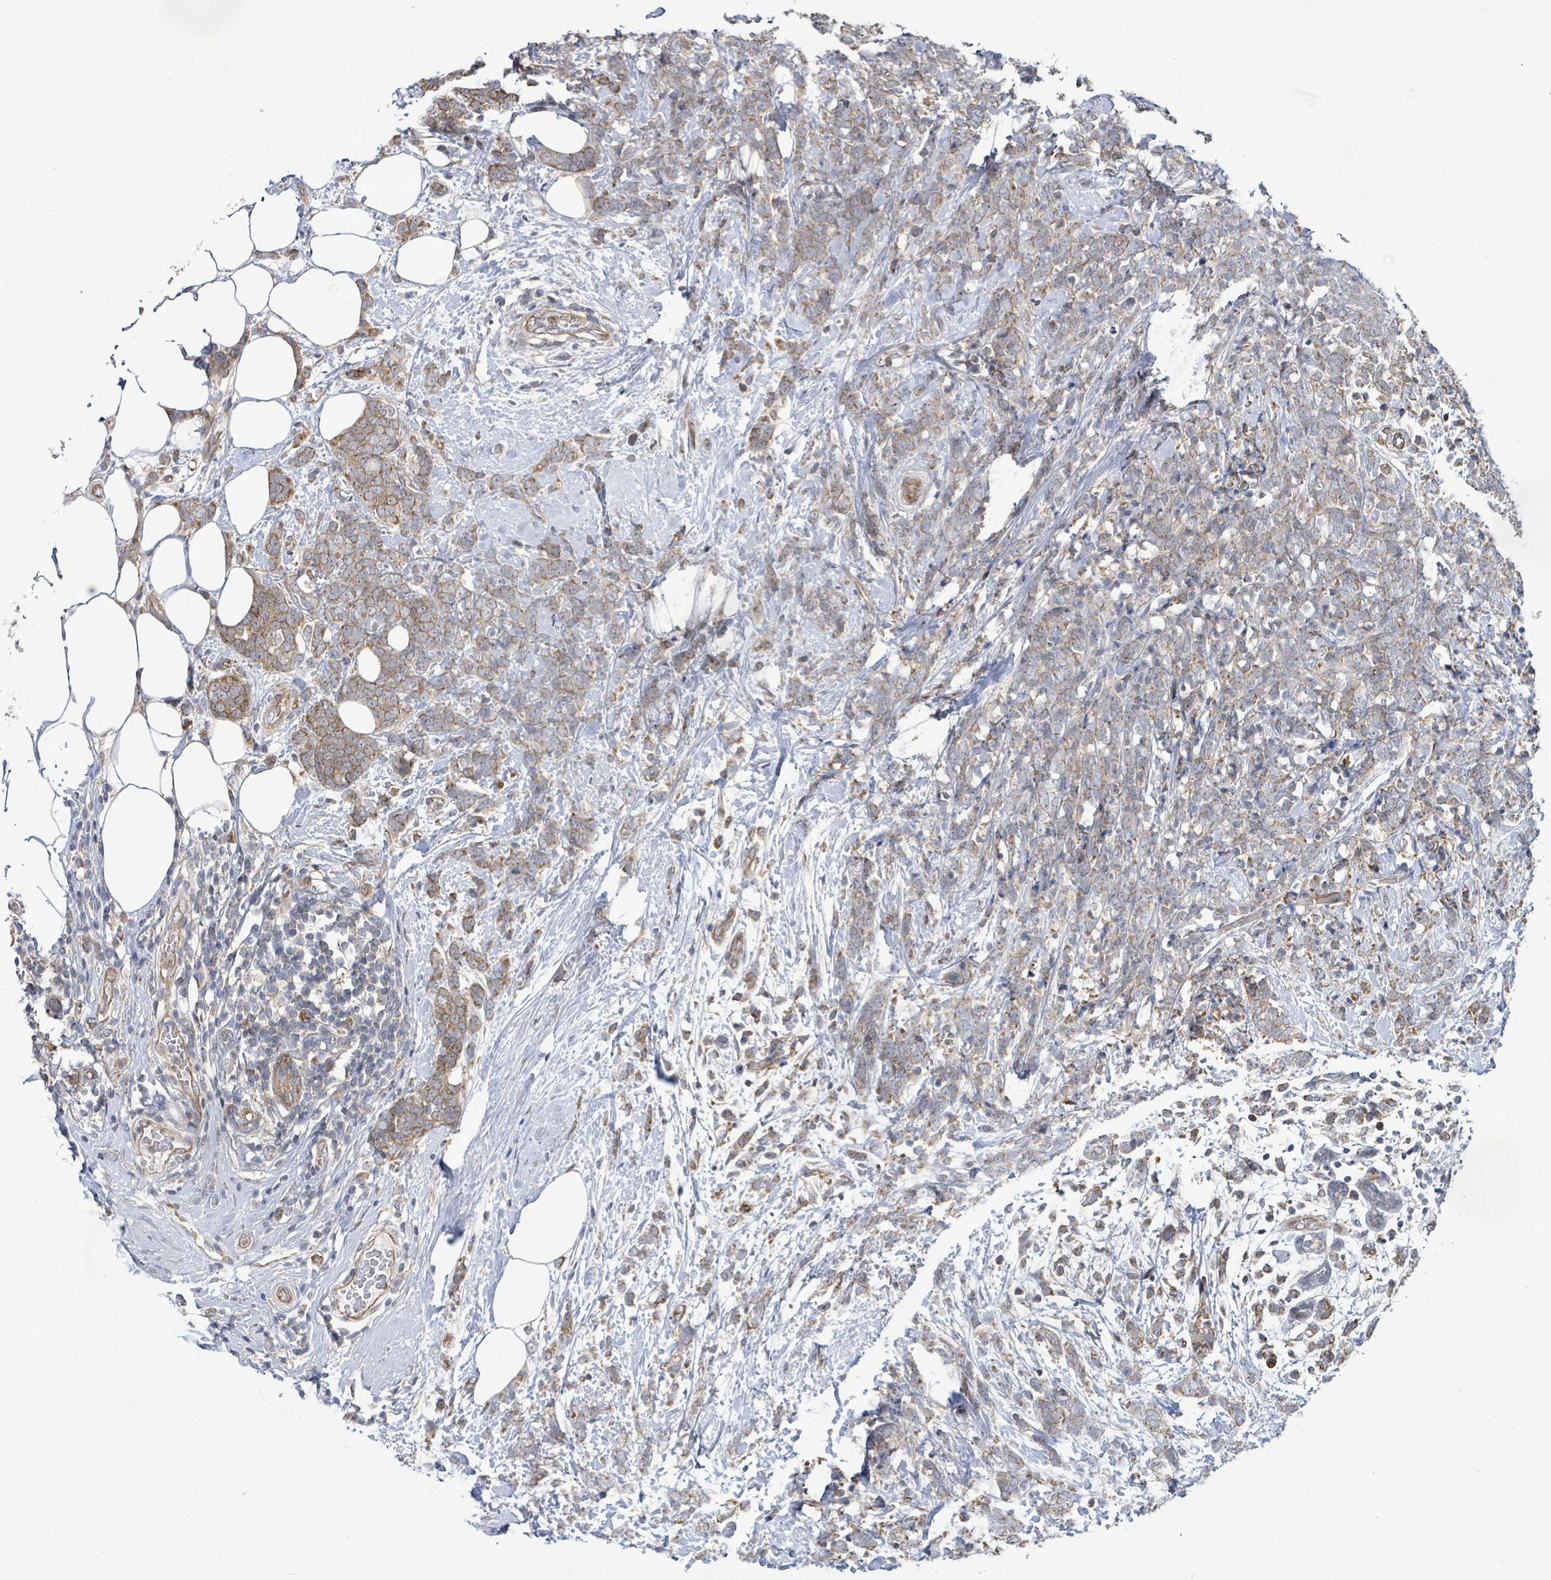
{"staining": {"intensity": "moderate", "quantity": "25%-75%", "location": "cytoplasmic/membranous"}, "tissue": "breast cancer", "cell_type": "Tumor cells", "image_type": "cancer", "snomed": [{"axis": "morphology", "description": "Lobular carcinoma"}, {"axis": "topography", "description": "Breast"}], "caption": "Tumor cells display medium levels of moderate cytoplasmic/membranous staining in approximately 25%-75% of cells in lobular carcinoma (breast).", "gene": "KBTBD11", "patient": {"sex": "female", "age": 58}}